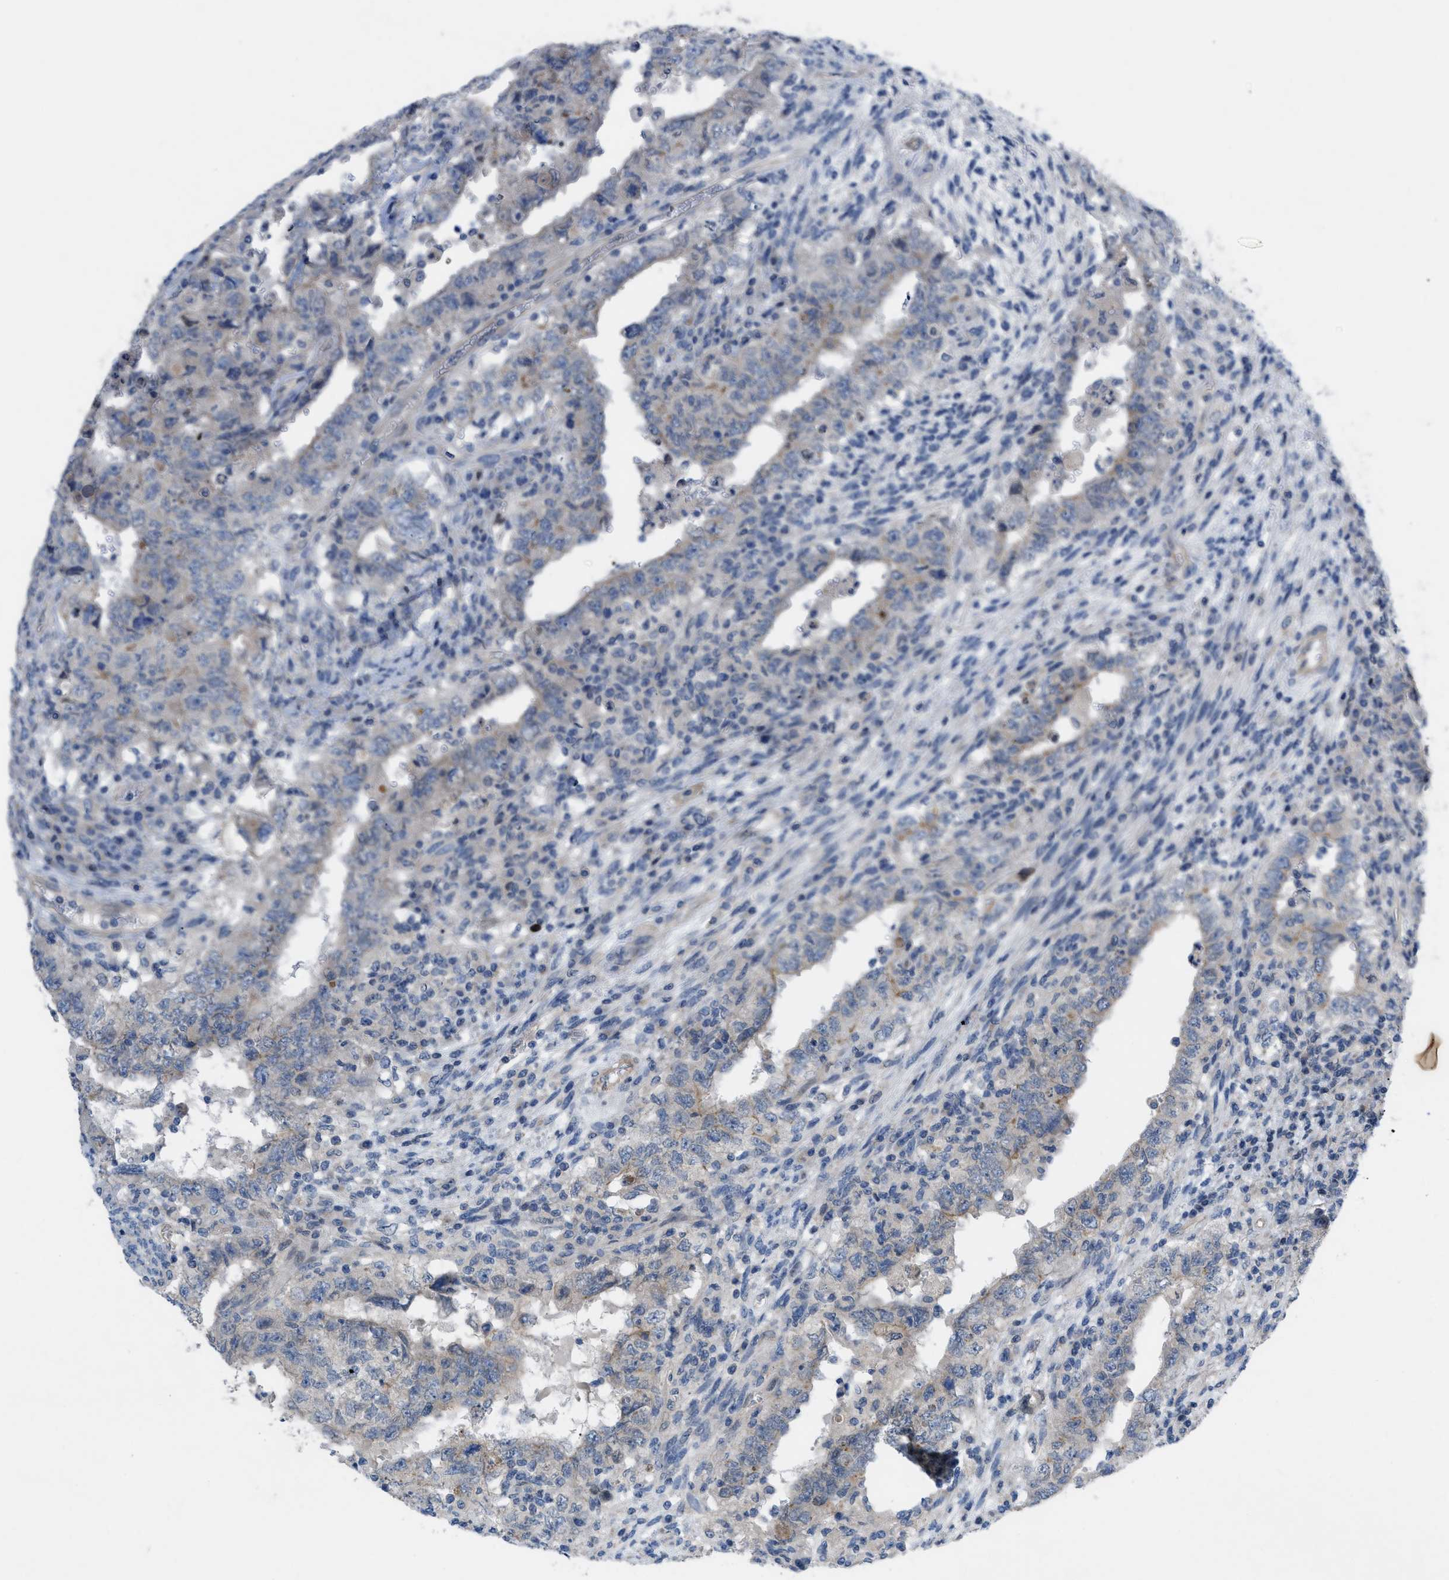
{"staining": {"intensity": "negative", "quantity": "none", "location": "none"}, "tissue": "testis cancer", "cell_type": "Tumor cells", "image_type": "cancer", "snomed": [{"axis": "morphology", "description": "Carcinoma, Embryonal, NOS"}, {"axis": "topography", "description": "Testis"}], "caption": "Tumor cells are negative for protein expression in human testis embryonal carcinoma. Nuclei are stained in blue.", "gene": "NDEL1", "patient": {"sex": "male", "age": 26}}